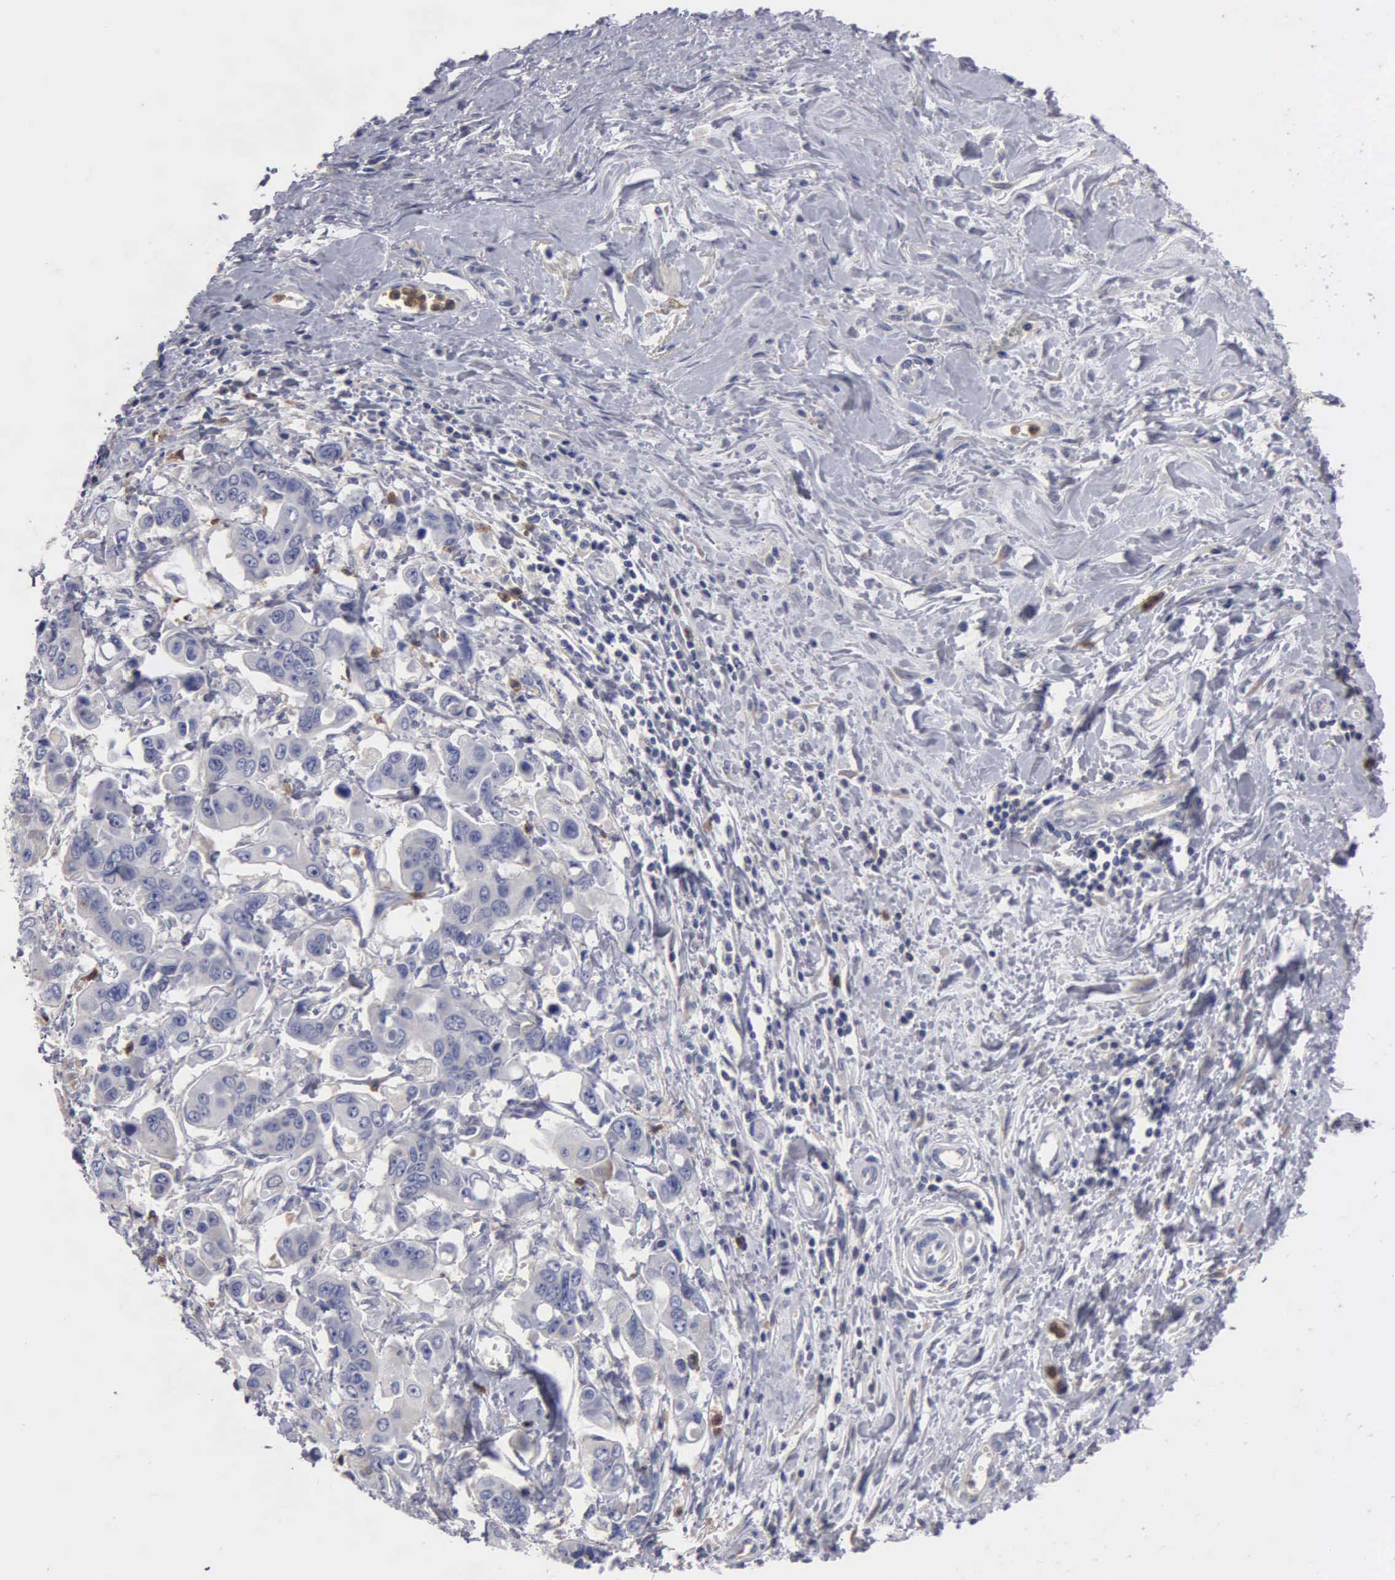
{"staining": {"intensity": "negative", "quantity": "none", "location": "none"}, "tissue": "stomach cancer", "cell_type": "Tumor cells", "image_type": "cancer", "snomed": [{"axis": "morphology", "description": "Adenocarcinoma, NOS"}, {"axis": "topography", "description": "Stomach, upper"}], "caption": "Immunohistochemistry histopathology image of human stomach cancer (adenocarcinoma) stained for a protein (brown), which shows no expression in tumor cells.", "gene": "G6PD", "patient": {"sex": "male", "age": 80}}